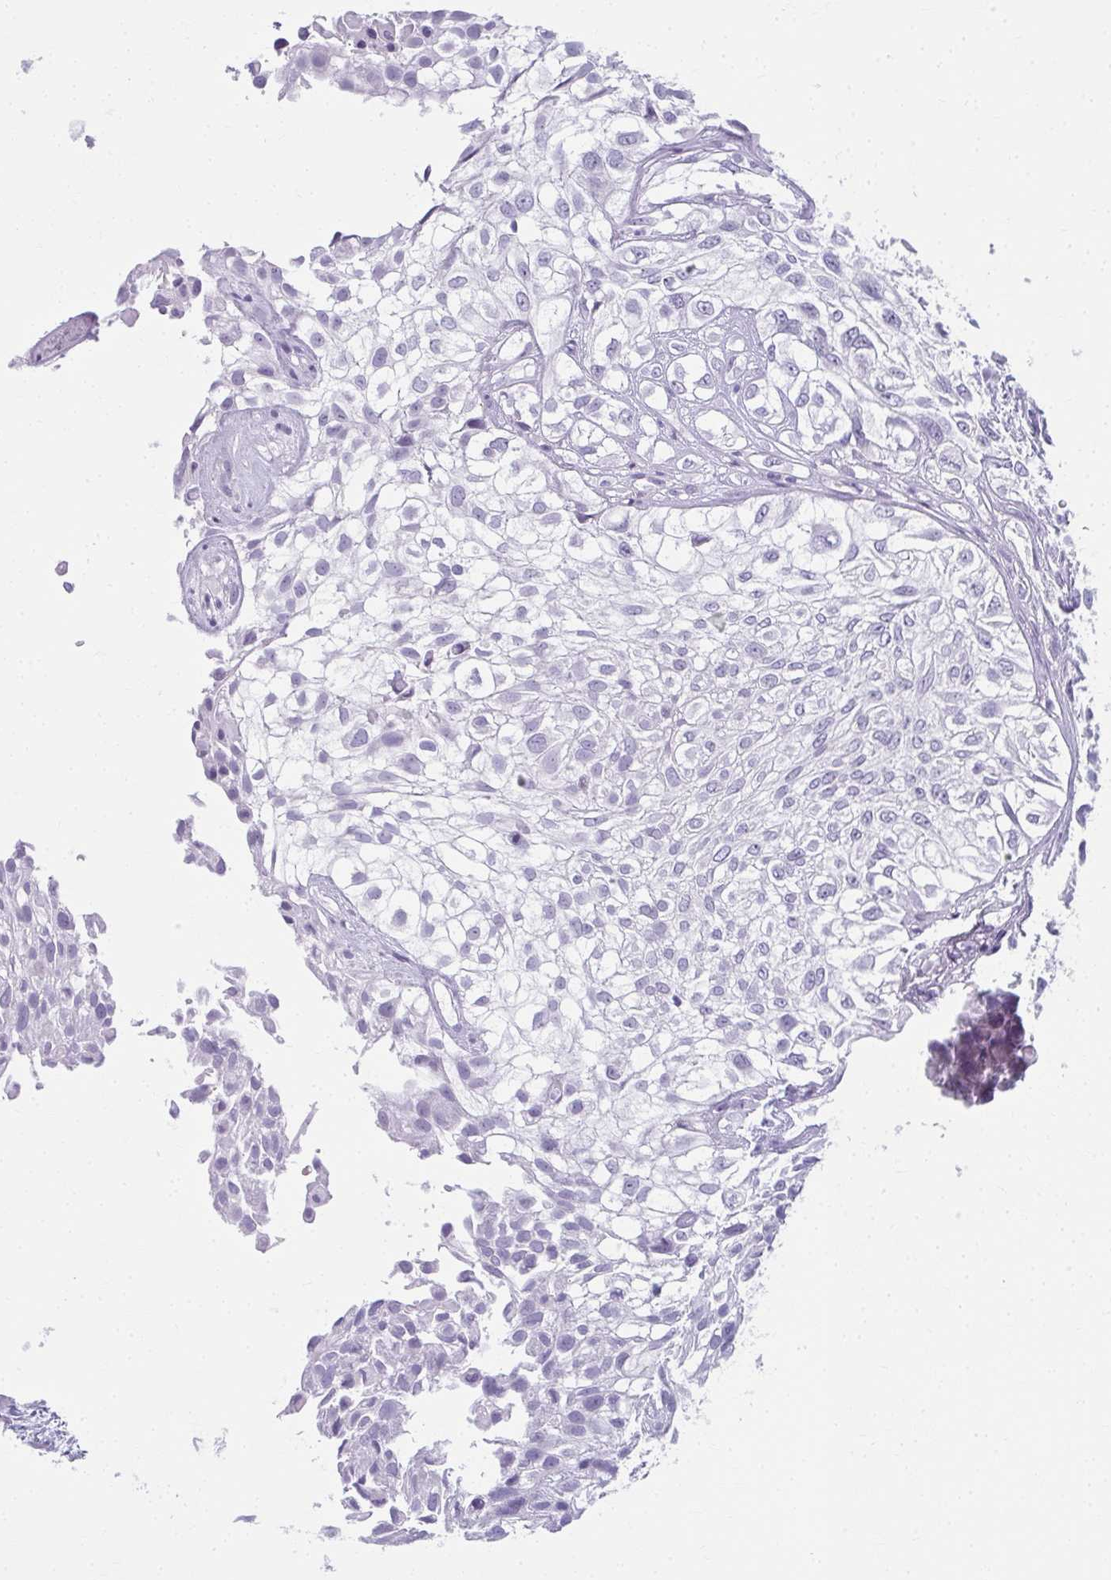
{"staining": {"intensity": "negative", "quantity": "none", "location": "none"}, "tissue": "urothelial cancer", "cell_type": "Tumor cells", "image_type": "cancer", "snomed": [{"axis": "morphology", "description": "Urothelial carcinoma, High grade"}, {"axis": "topography", "description": "Urinary bladder"}], "caption": "DAB (3,3'-diaminobenzidine) immunohistochemical staining of urothelial cancer reveals no significant positivity in tumor cells.", "gene": "MOBP", "patient": {"sex": "male", "age": 56}}